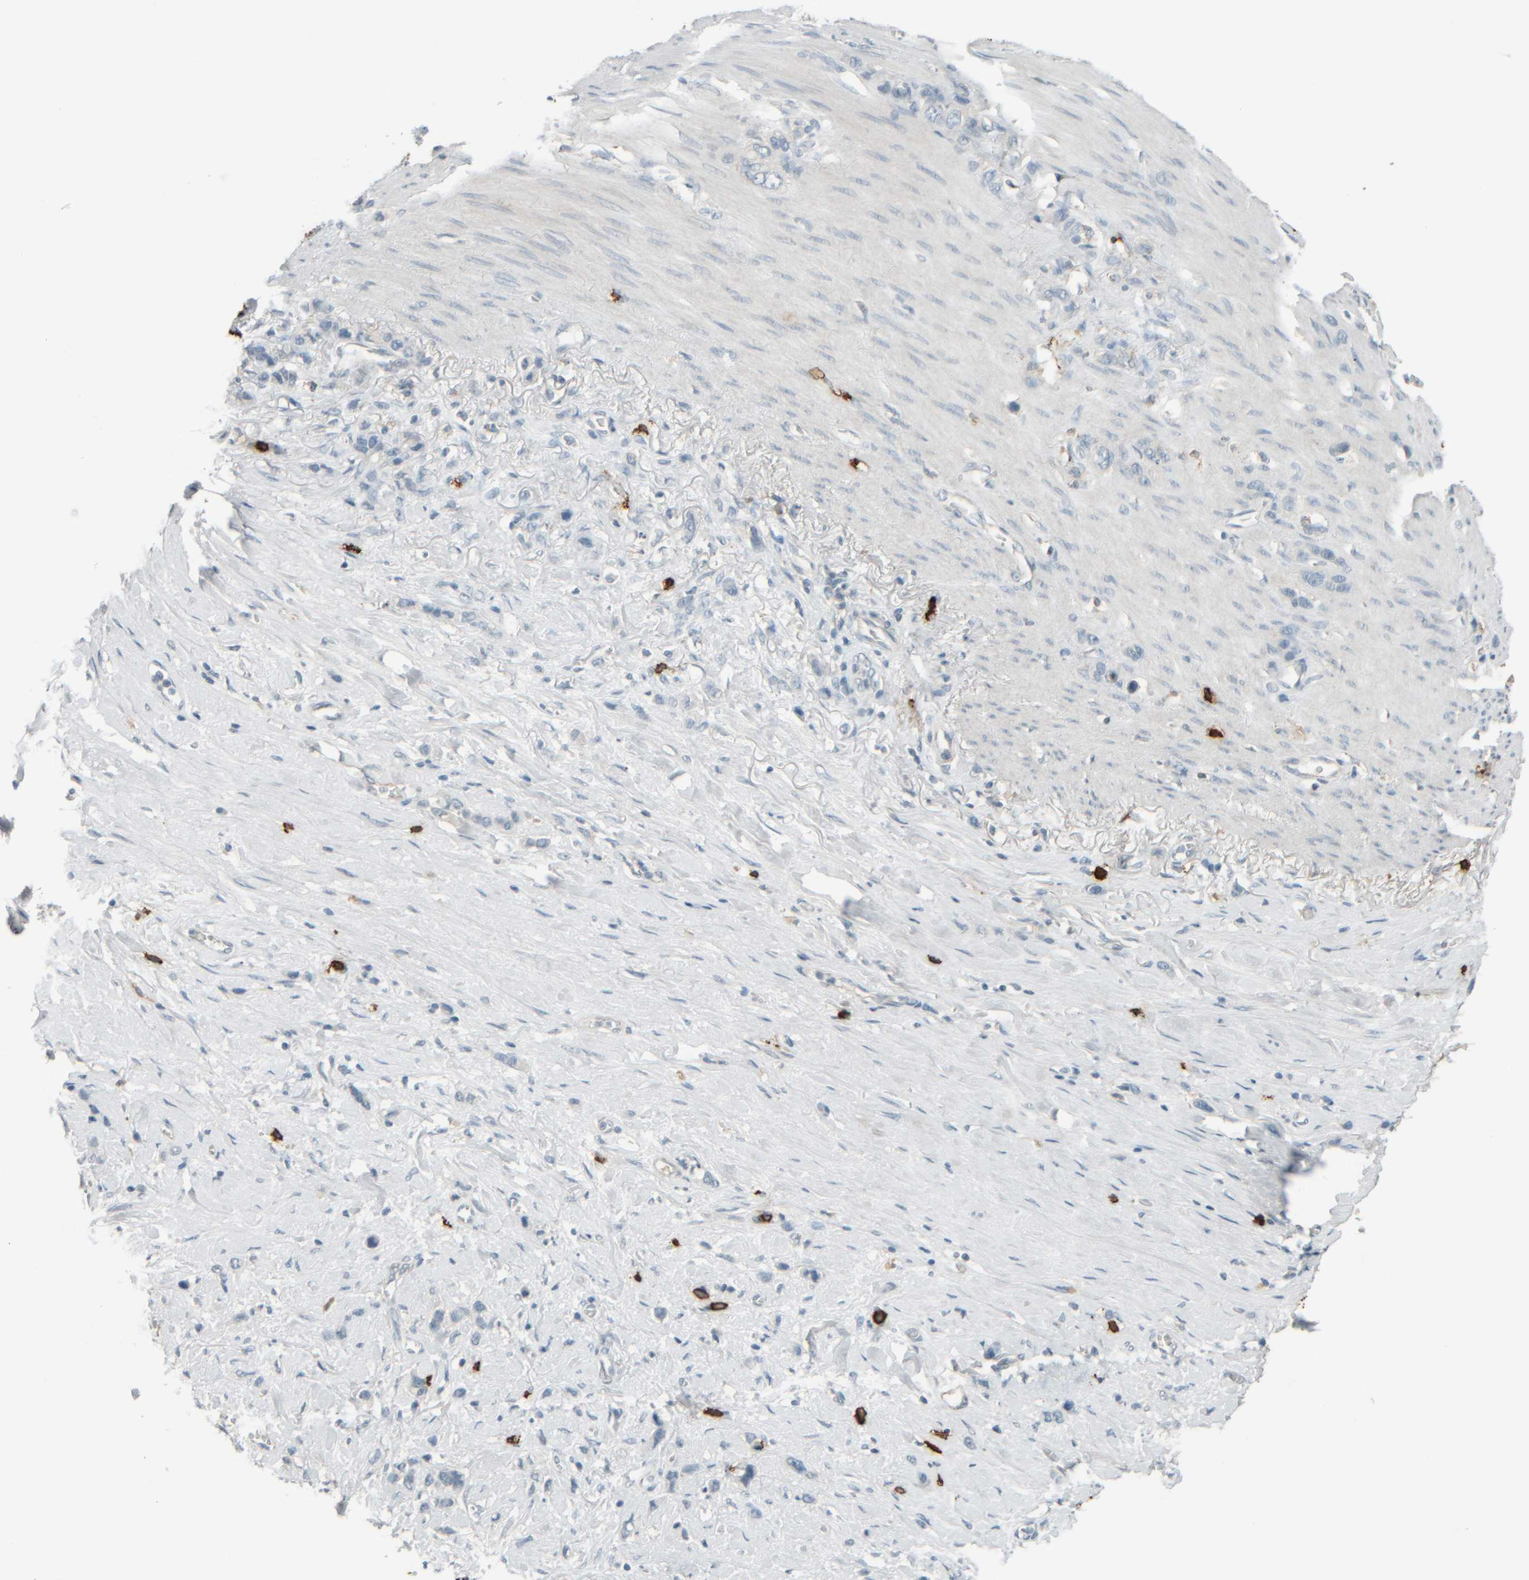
{"staining": {"intensity": "negative", "quantity": "none", "location": "none"}, "tissue": "stomach cancer", "cell_type": "Tumor cells", "image_type": "cancer", "snomed": [{"axis": "morphology", "description": "Normal tissue, NOS"}, {"axis": "morphology", "description": "Adenocarcinoma, NOS"}, {"axis": "morphology", "description": "Adenocarcinoma, High grade"}, {"axis": "topography", "description": "Stomach, upper"}, {"axis": "topography", "description": "Stomach"}], "caption": "Stomach cancer was stained to show a protein in brown. There is no significant expression in tumor cells.", "gene": "TPSAB1", "patient": {"sex": "female", "age": 65}}